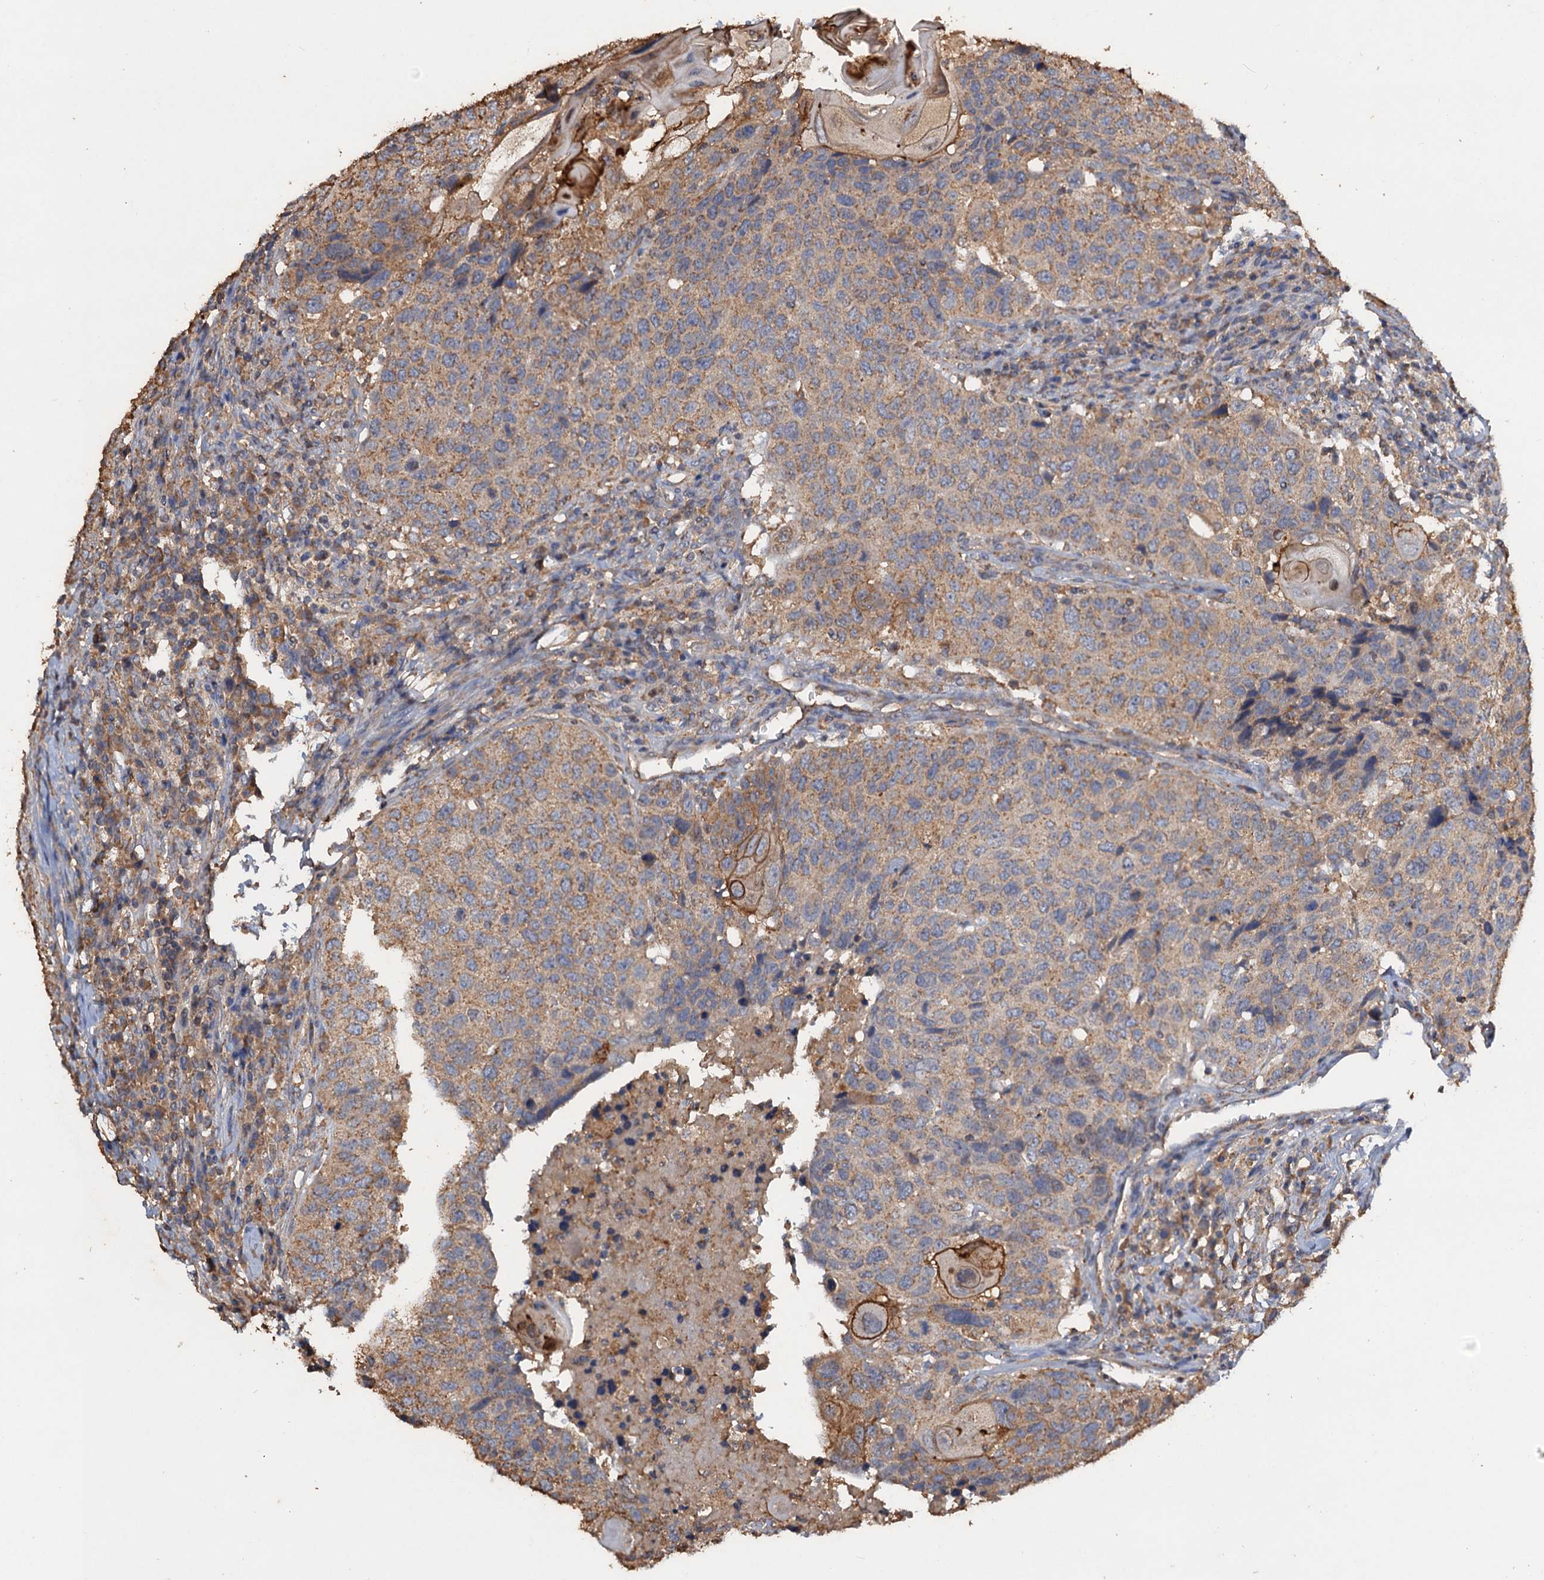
{"staining": {"intensity": "moderate", "quantity": "25%-75%", "location": "cytoplasmic/membranous"}, "tissue": "head and neck cancer", "cell_type": "Tumor cells", "image_type": "cancer", "snomed": [{"axis": "morphology", "description": "Squamous cell carcinoma, NOS"}, {"axis": "topography", "description": "Head-Neck"}], "caption": "This is a histology image of immunohistochemistry (IHC) staining of squamous cell carcinoma (head and neck), which shows moderate expression in the cytoplasmic/membranous of tumor cells.", "gene": "SCUBE3", "patient": {"sex": "male", "age": 66}}